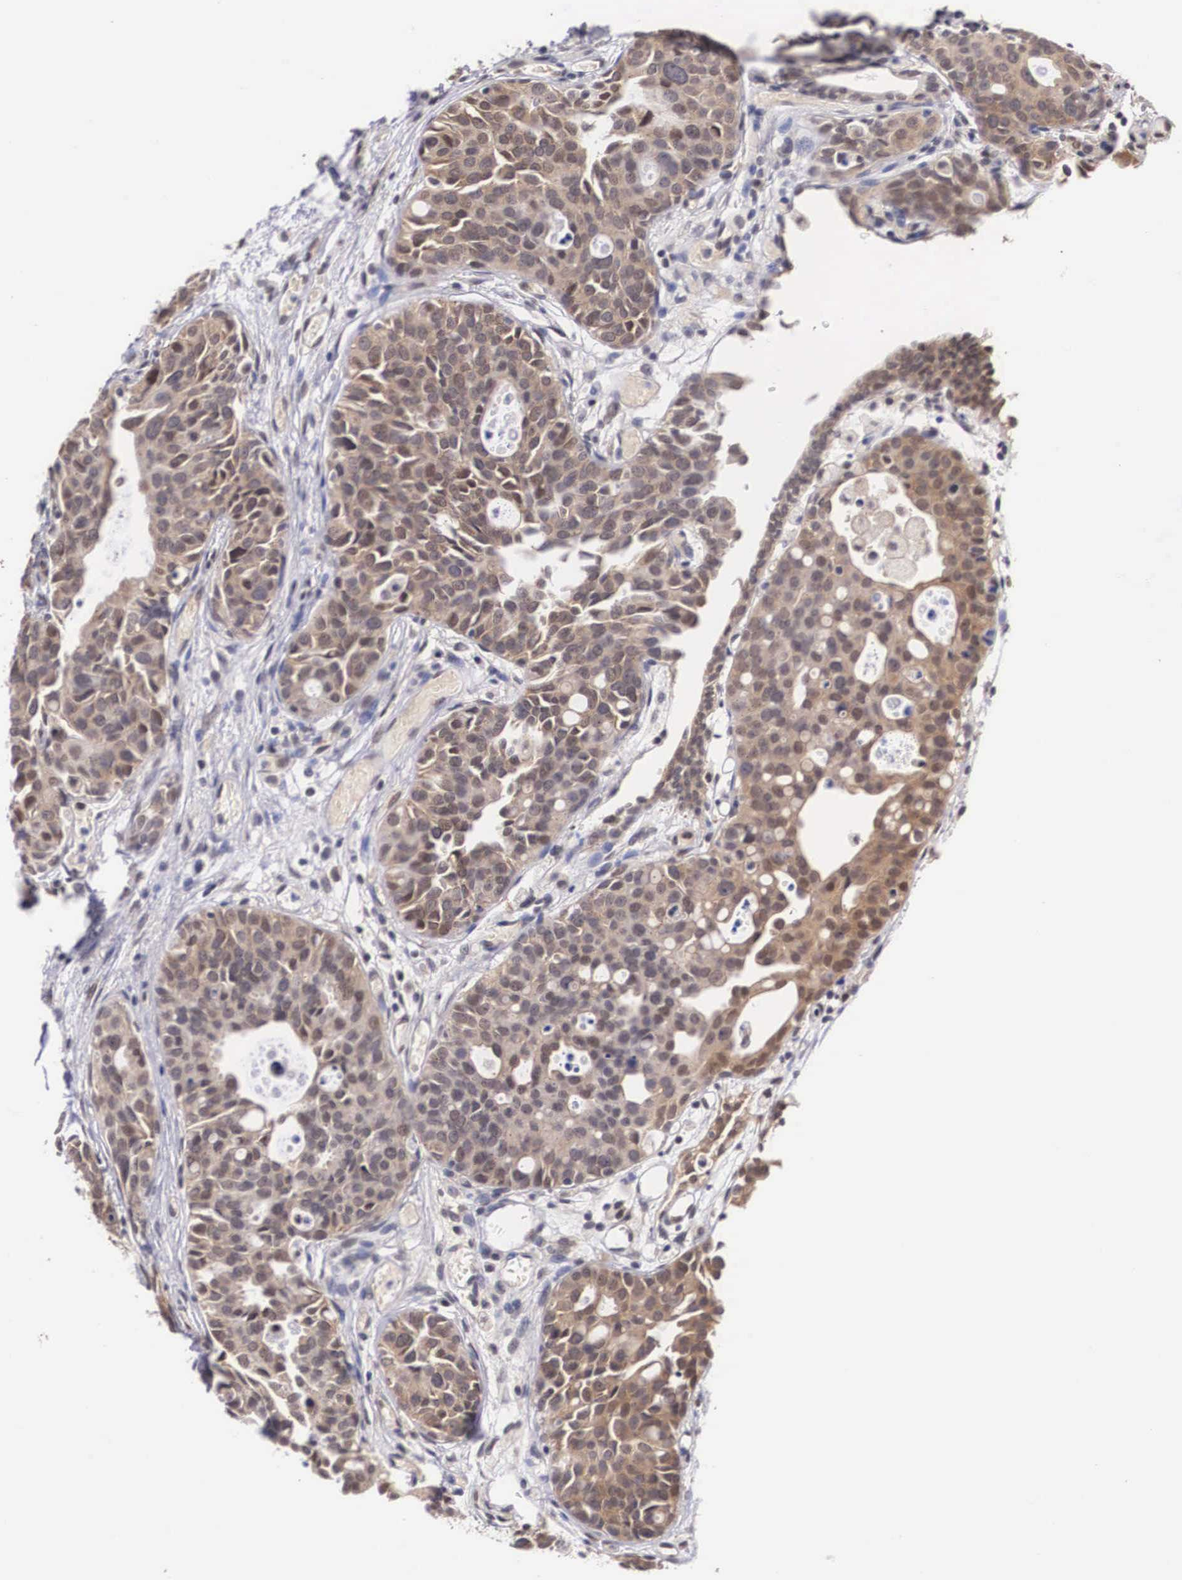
{"staining": {"intensity": "moderate", "quantity": "25%-75%", "location": "cytoplasmic/membranous"}, "tissue": "urothelial cancer", "cell_type": "Tumor cells", "image_type": "cancer", "snomed": [{"axis": "morphology", "description": "Urothelial carcinoma, High grade"}, {"axis": "topography", "description": "Urinary bladder"}], "caption": "This is a histology image of IHC staining of urothelial cancer, which shows moderate staining in the cytoplasmic/membranous of tumor cells.", "gene": "OTX2", "patient": {"sex": "male", "age": 78}}